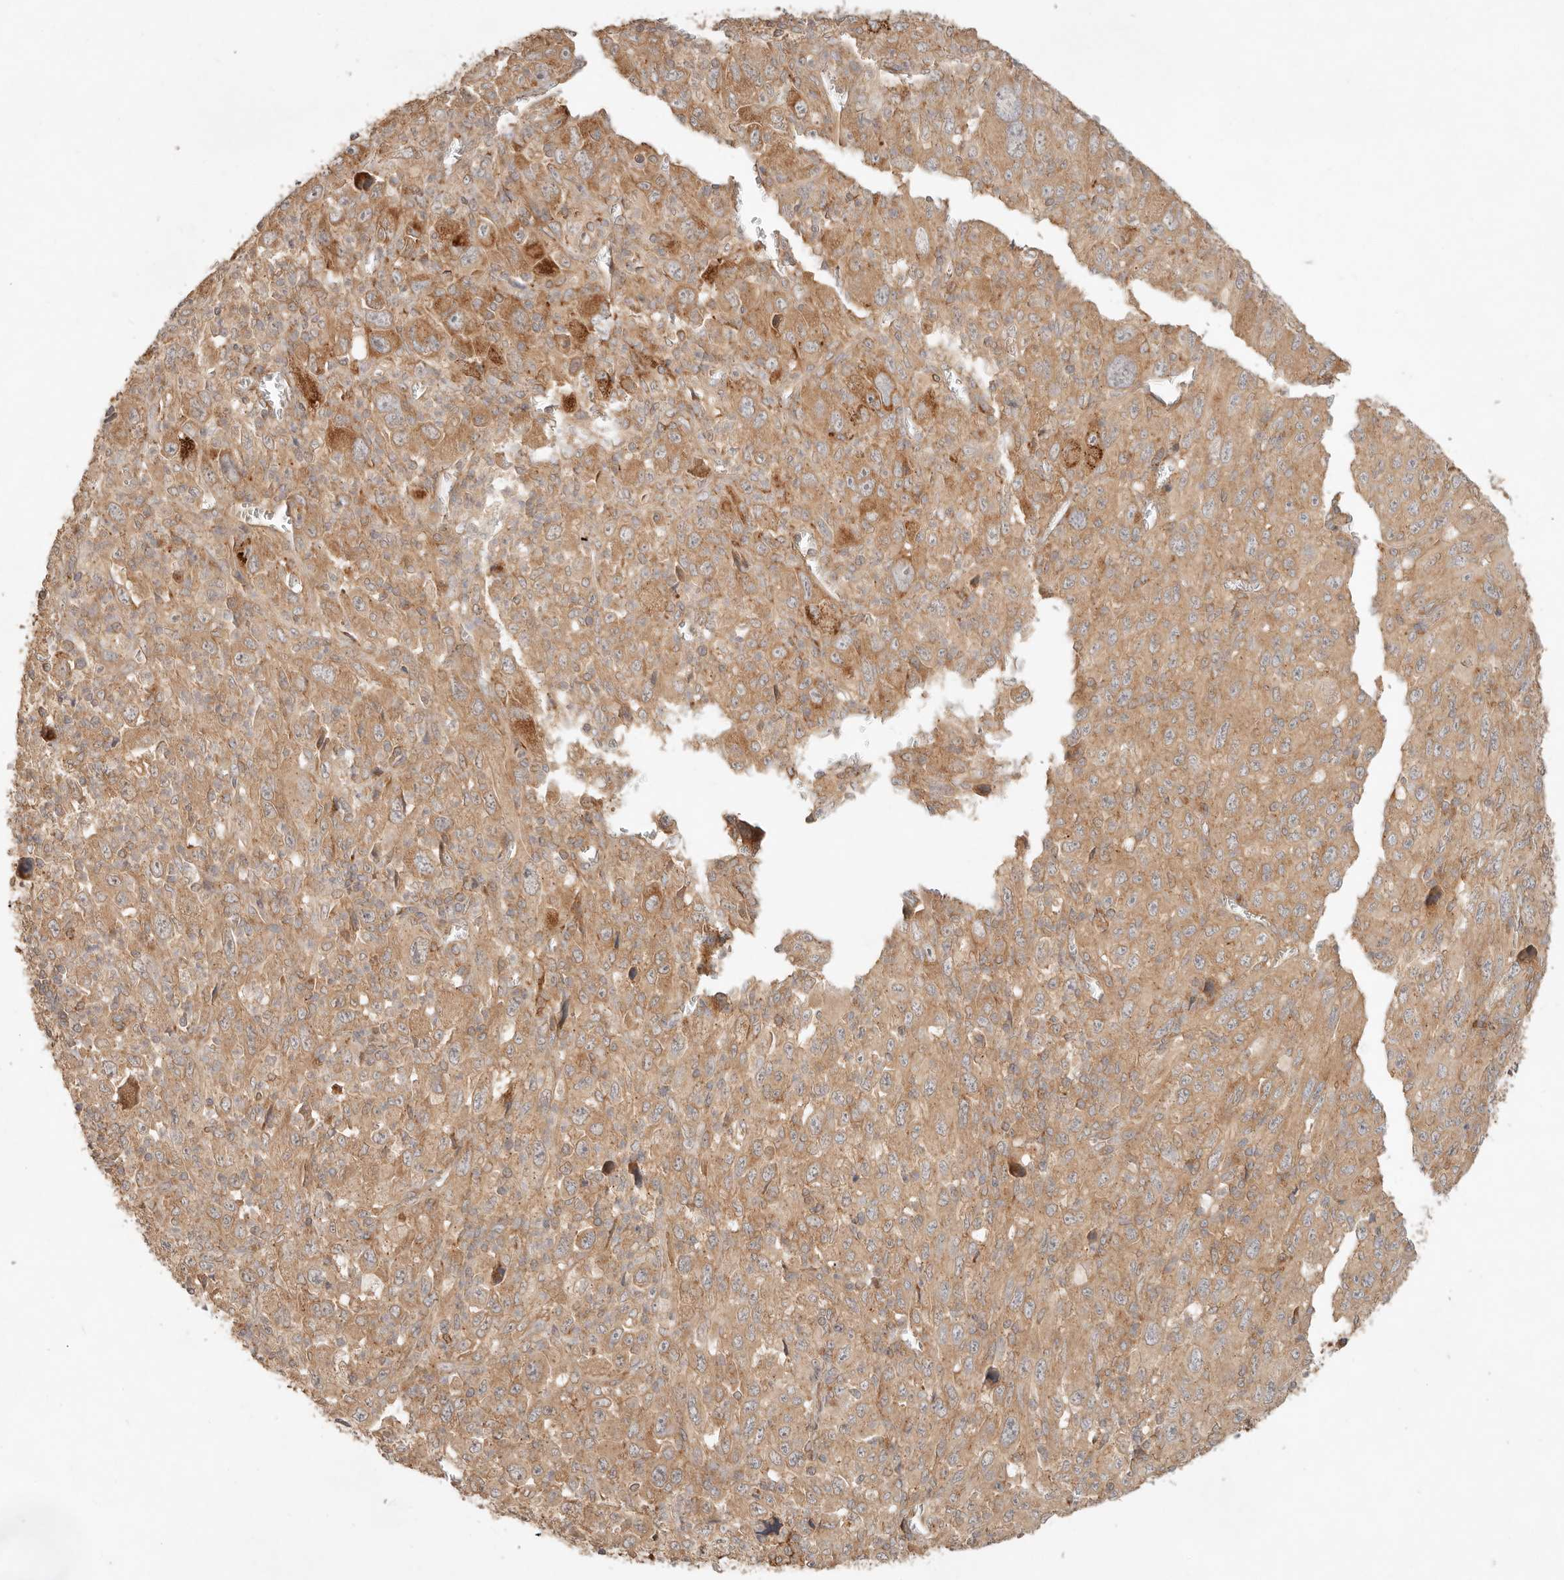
{"staining": {"intensity": "moderate", "quantity": ">75%", "location": "cytoplasmic/membranous"}, "tissue": "melanoma", "cell_type": "Tumor cells", "image_type": "cancer", "snomed": [{"axis": "morphology", "description": "Malignant melanoma, Metastatic site"}, {"axis": "topography", "description": "Skin"}], "caption": "The photomicrograph shows staining of malignant melanoma (metastatic site), revealing moderate cytoplasmic/membranous protein expression (brown color) within tumor cells.", "gene": "HECTD3", "patient": {"sex": "female", "age": 56}}